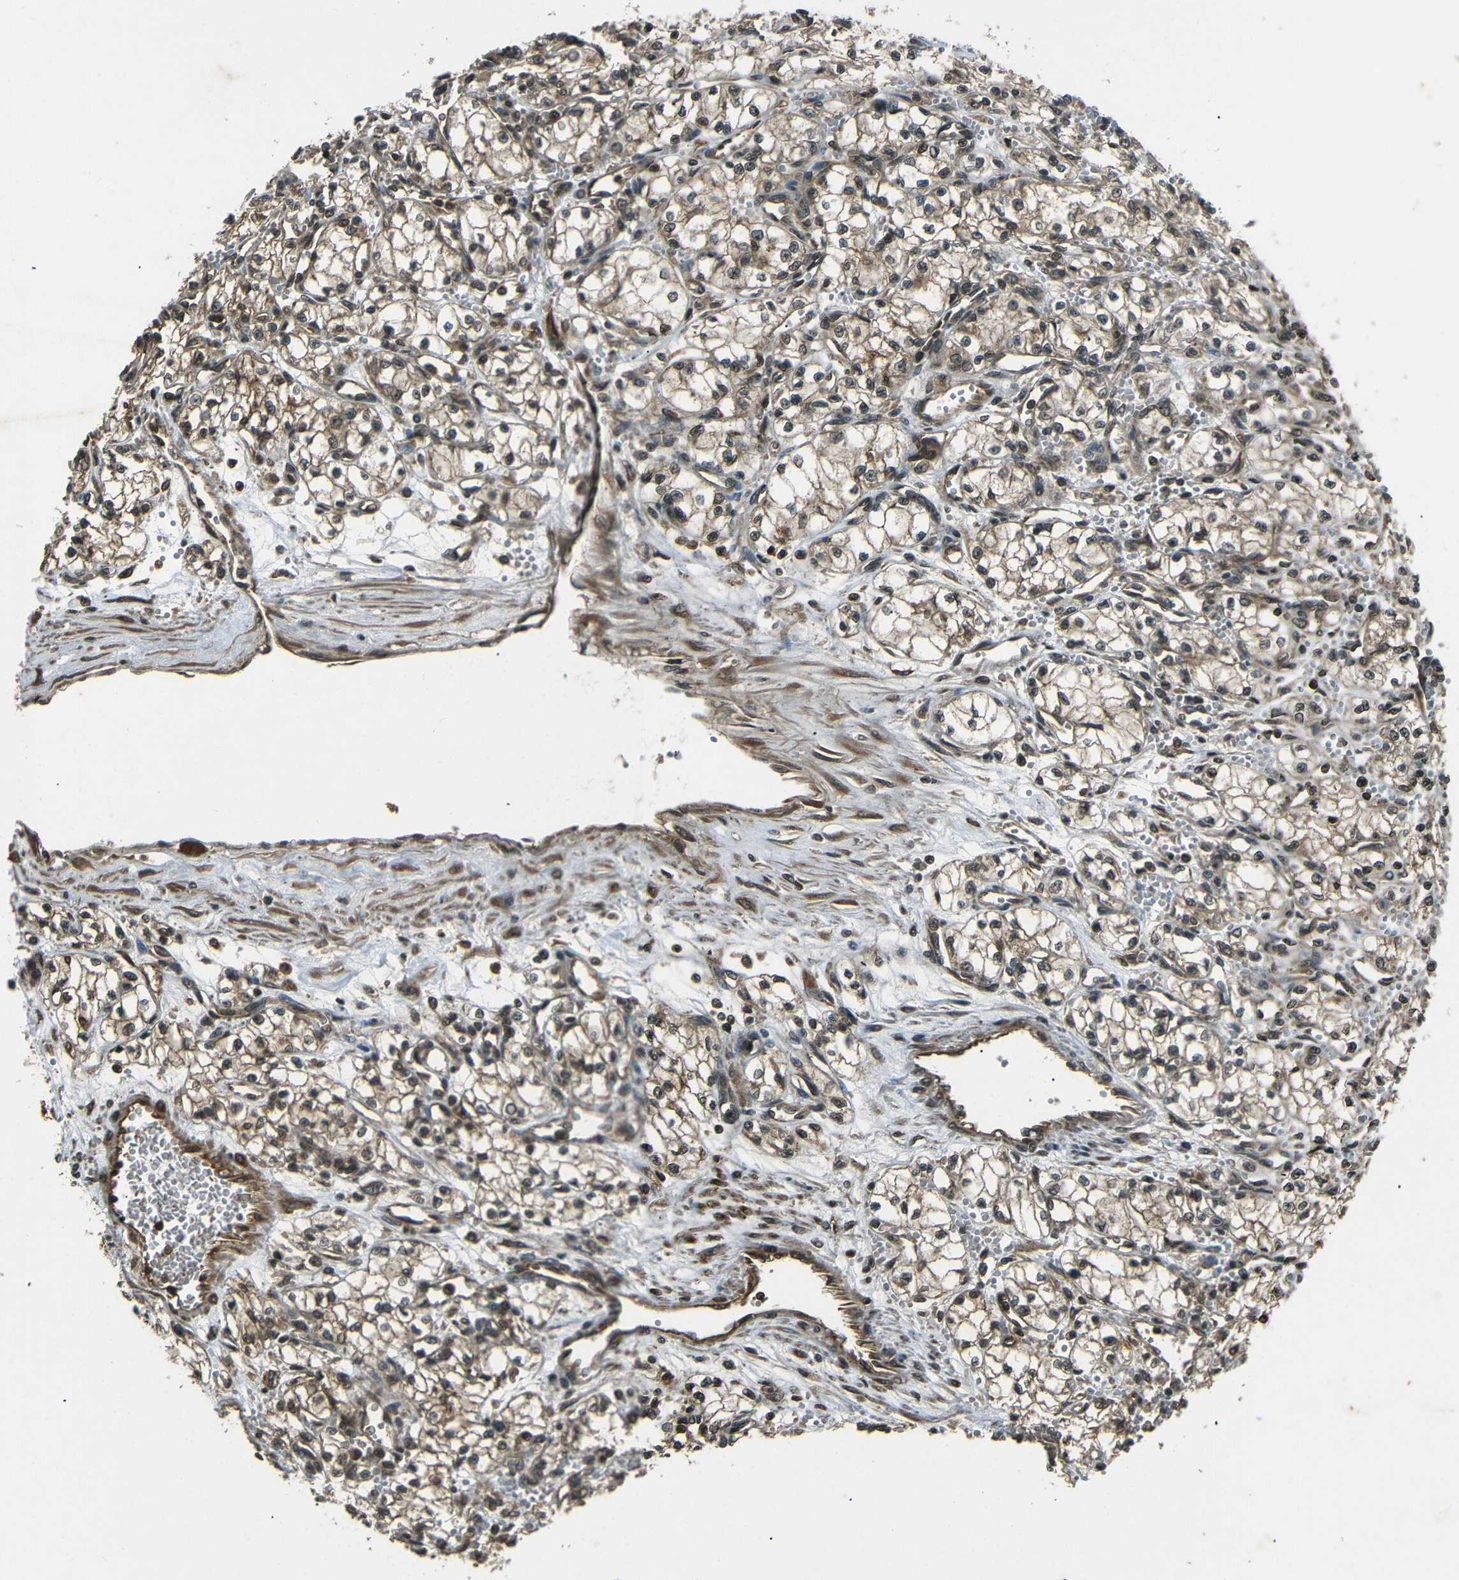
{"staining": {"intensity": "weak", "quantity": ">75%", "location": "cytoplasmic/membranous,nuclear"}, "tissue": "renal cancer", "cell_type": "Tumor cells", "image_type": "cancer", "snomed": [{"axis": "morphology", "description": "Normal tissue, NOS"}, {"axis": "morphology", "description": "Adenocarcinoma, NOS"}, {"axis": "topography", "description": "Kidney"}], "caption": "Immunohistochemical staining of human renal cancer demonstrates low levels of weak cytoplasmic/membranous and nuclear protein staining in approximately >75% of tumor cells.", "gene": "PLK2", "patient": {"sex": "male", "age": 59}}